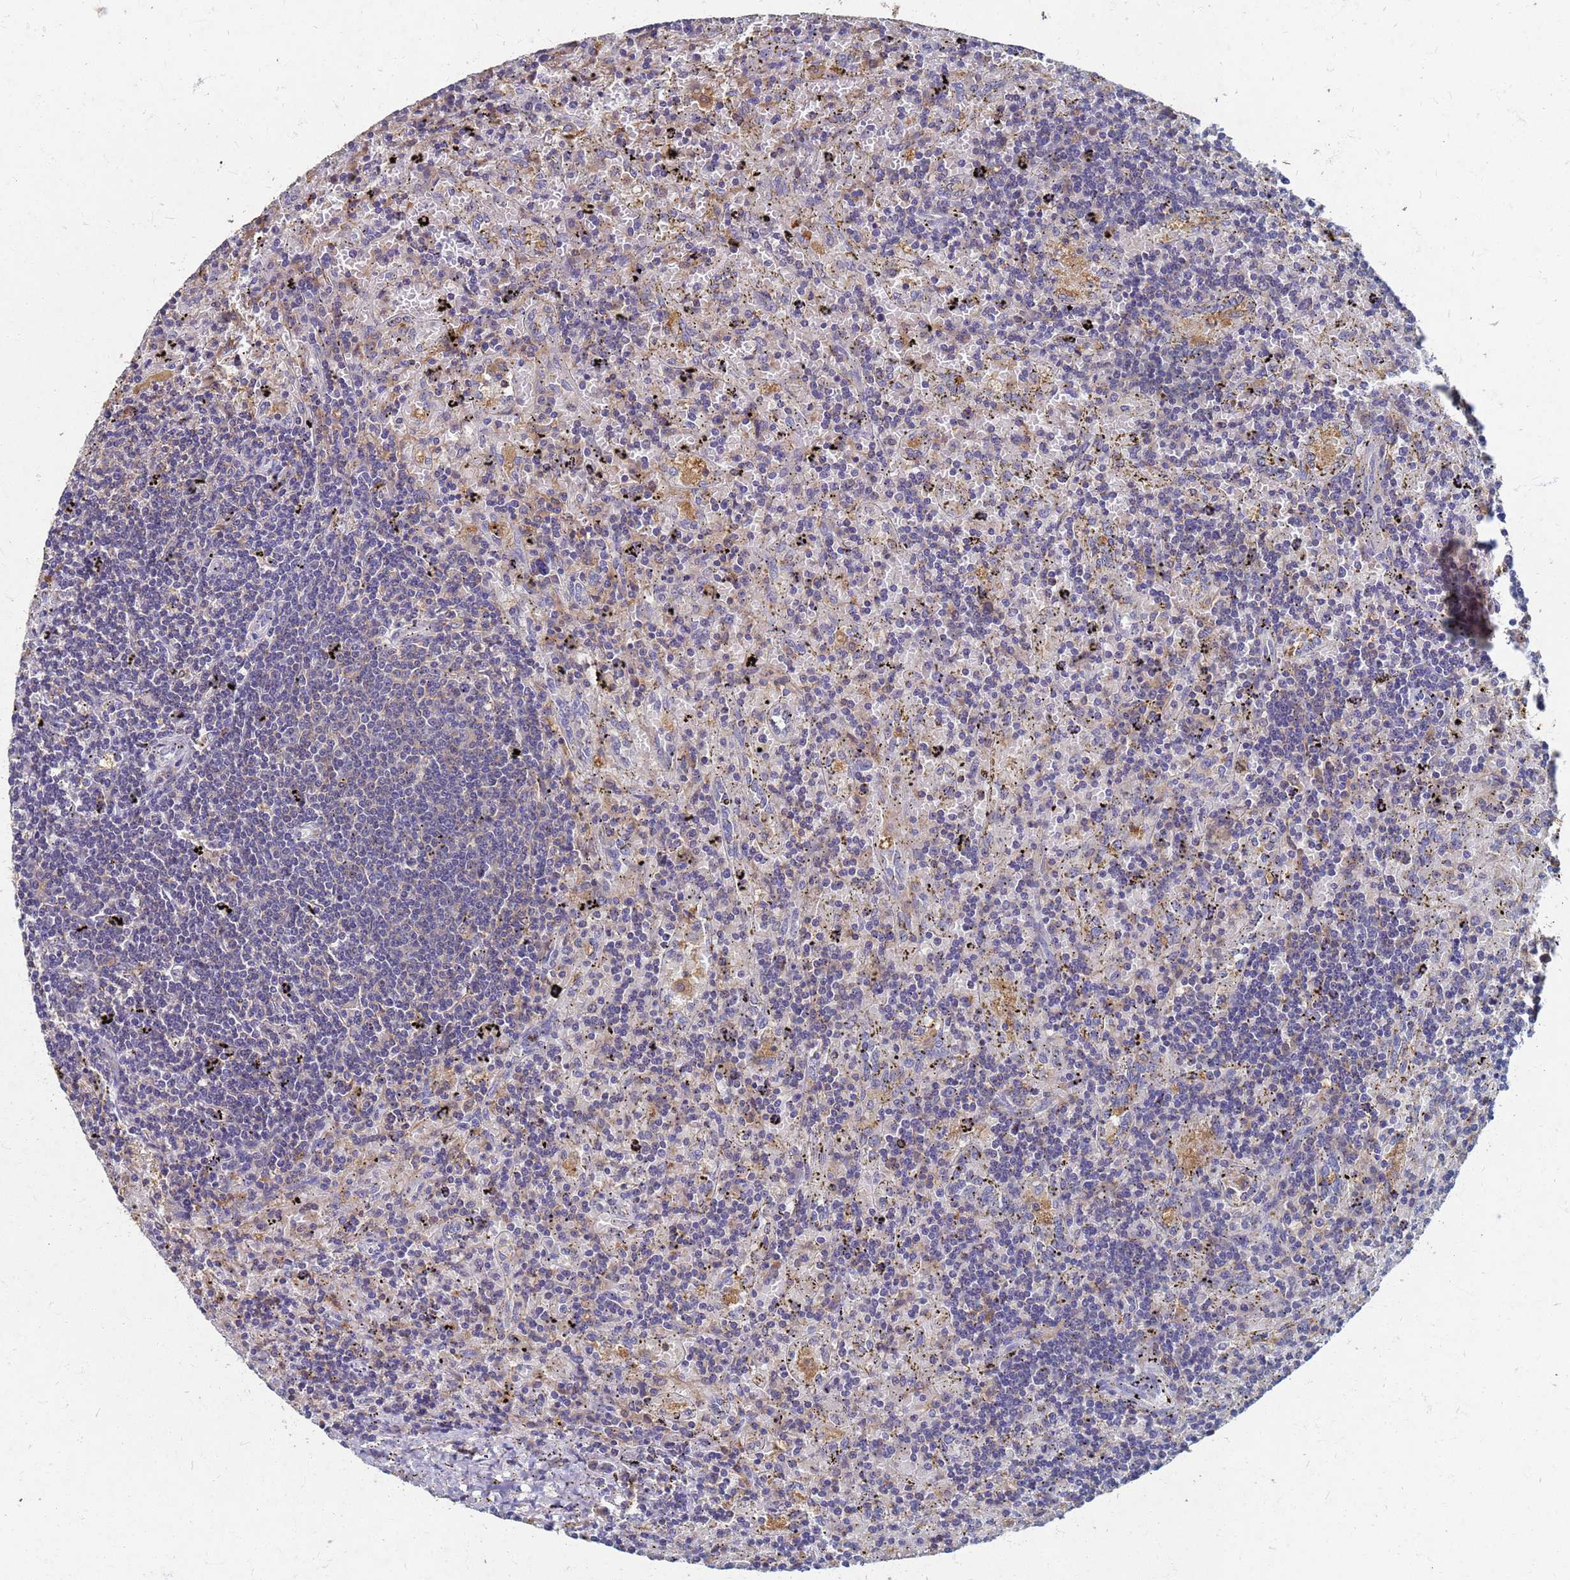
{"staining": {"intensity": "negative", "quantity": "none", "location": "none"}, "tissue": "lymphoma", "cell_type": "Tumor cells", "image_type": "cancer", "snomed": [{"axis": "morphology", "description": "Malignant lymphoma, non-Hodgkin's type, Low grade"}, {"axis": "topography", "description": "Spleen"}], "caption": "Human low-grade malignant lymphoma, non-Hodgkin's type stained for a protein using immunohistochemistry (IHC) exhibits no expression in tumor cells.", "gene": "KRCC1", "patient": {"sex": "male", "age": 76}}